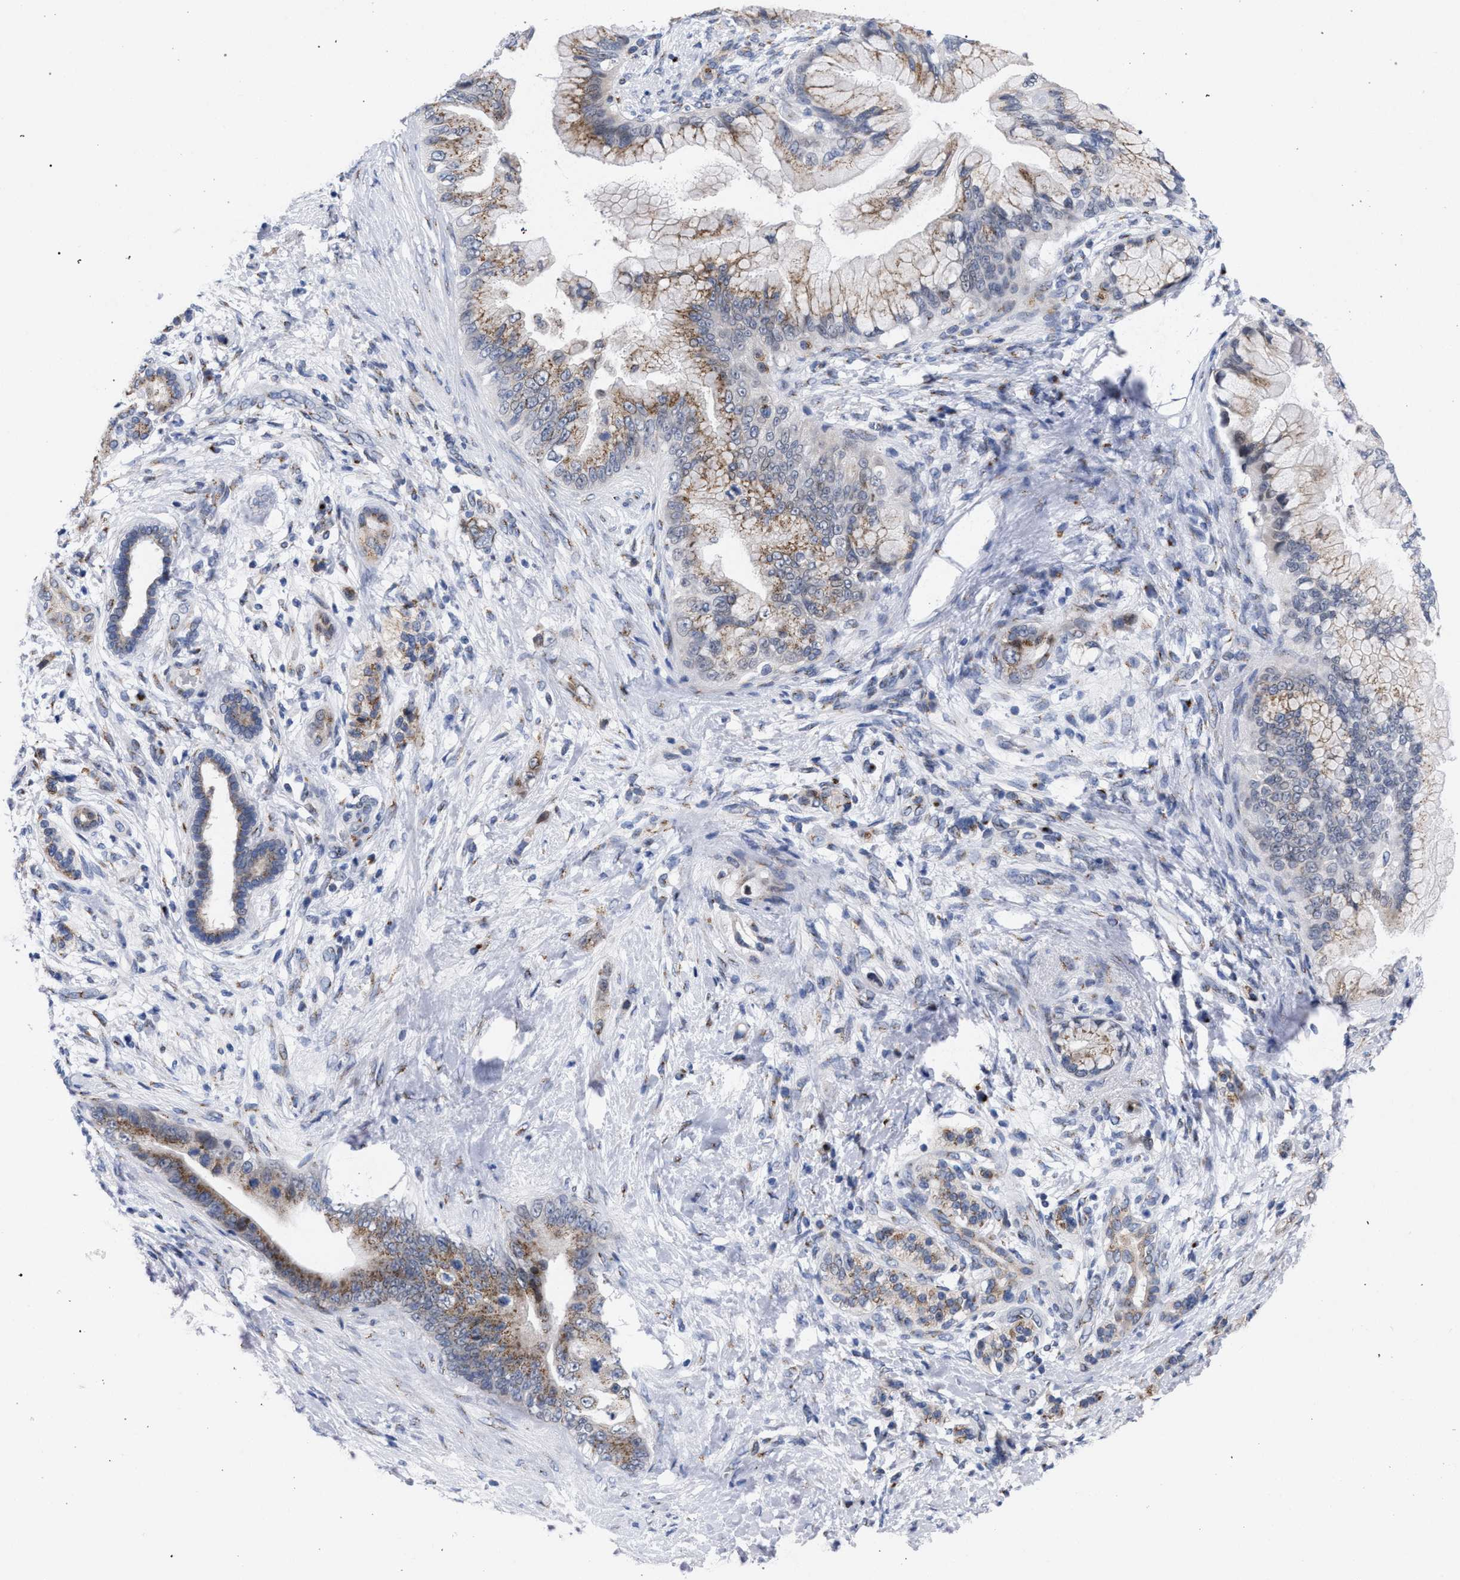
{"staining": {"intensity": "weak", "quantity": ">75%", "location": "cytoplasmic/membranous"}, "tissue": "pancreatic cancer", "cell_type": "Tumor cells", "image_type": "cancer", "snomed": [{"axis": "morphology", "description": "Adenocarcinoma, NOS"}, {"axis": "topography", "description": "Pancreas"}], "caption": "Immunohistochemistry of human pancreatic adenocarcinoma exhibits low levels of weak cytoplasmic/membranous staining in about >75% of tumor cells. (Brightfield microscopy of DAB IHC at high magnification).", "gene": "GOLGA2", "patient": {"sex": "male", "age": 59}}